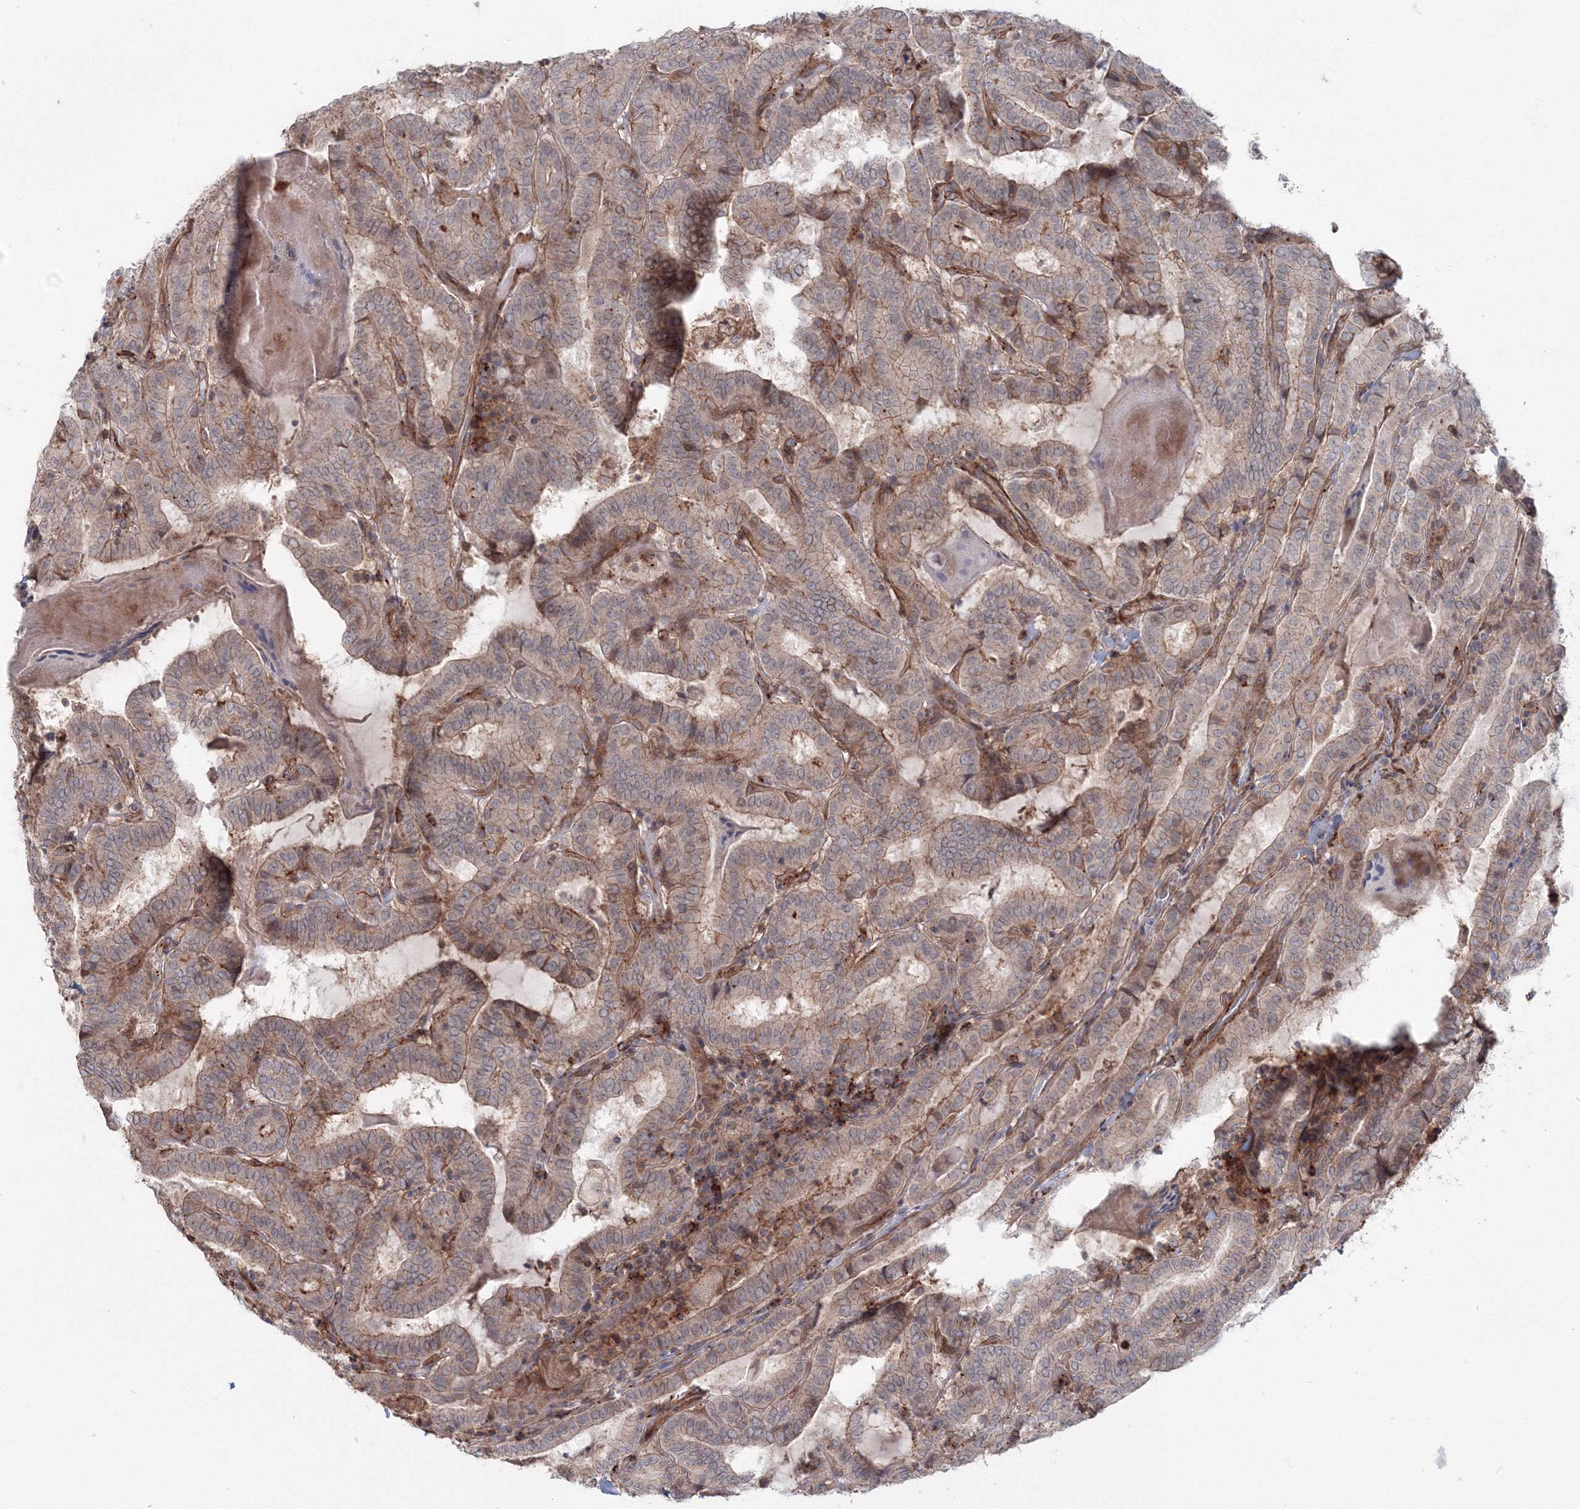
{"staining": {"intensity": "weak", "quantity": "25%-75%", "location": "cytoplasmic/membranous"}, "tissue": "thyroid cancer", "cell_type": "Tumor cells", "image_type": "cancer", "snomed": [{"axis": "morphology", "description": "Papillary adenocarcinoma, NOS"}, {"axis": "topography", "description": "Thyroid gland"}], "caption": "Immunohistochemical staining of human papillary adenocarcinoma (thyroid) demonstrates low levels of weak cytoplasmic/membranous protein positivity in approximately 25%-75% of tumor cells. (DAB (3,3'-diaminobenzidine) IHC, brown staining for protein, blue staining for nuclei).", "gene": "SH3PXD2A", "patient": {"sex": "female", "age": 72}}